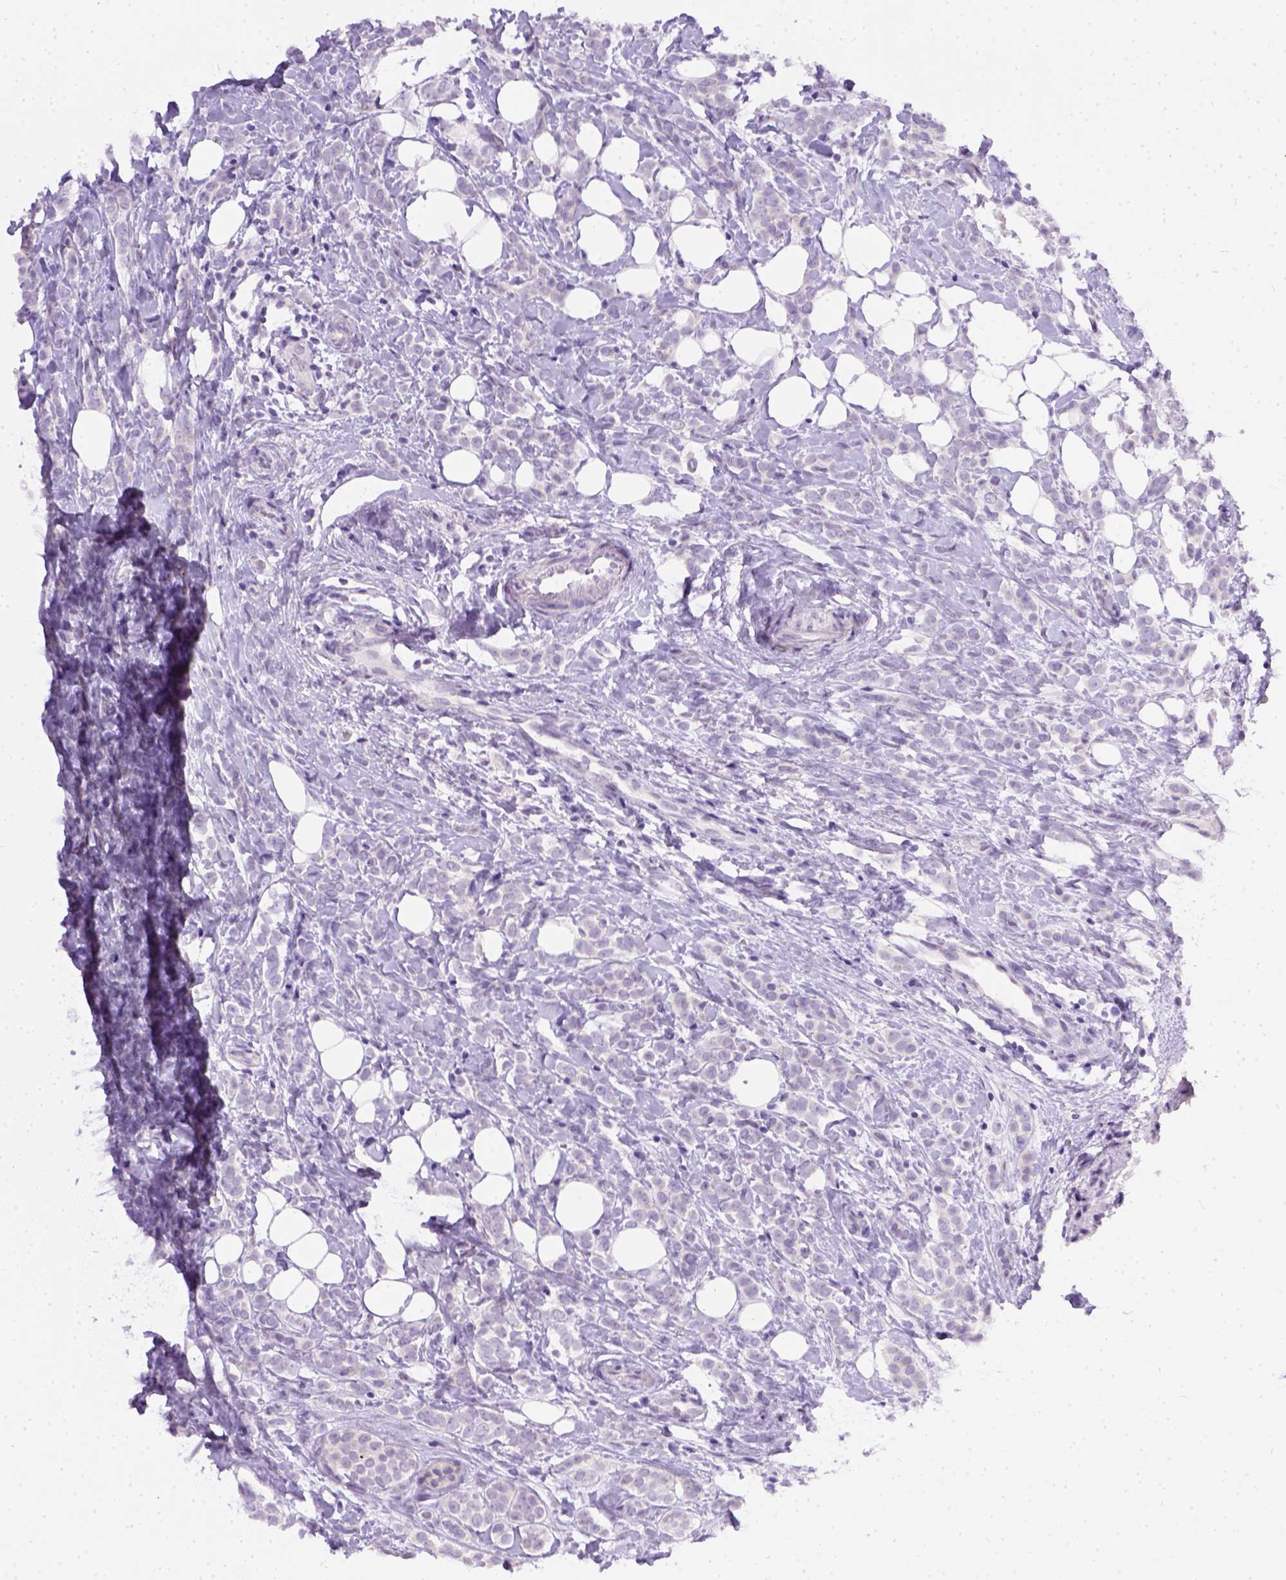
{"staining": {"intensity": "negative", "quantity": "none", "location": "none"}, "tissue": "breast cancer", "cell_type": "Tumor cells", "image_type": "cancer", "snomed": [{"axis": "morphology", "description": "Lobular carcinoma"}, {"axis": "topography", "description": "Breast"}], "caption": "IHC photomicrograph of breast lobular carcinoma stained for a protein (brown), which exhibits no positivity in tumor cells.", "gene": "FAM184B", "patient": {"sex": "female", "age": 49}}